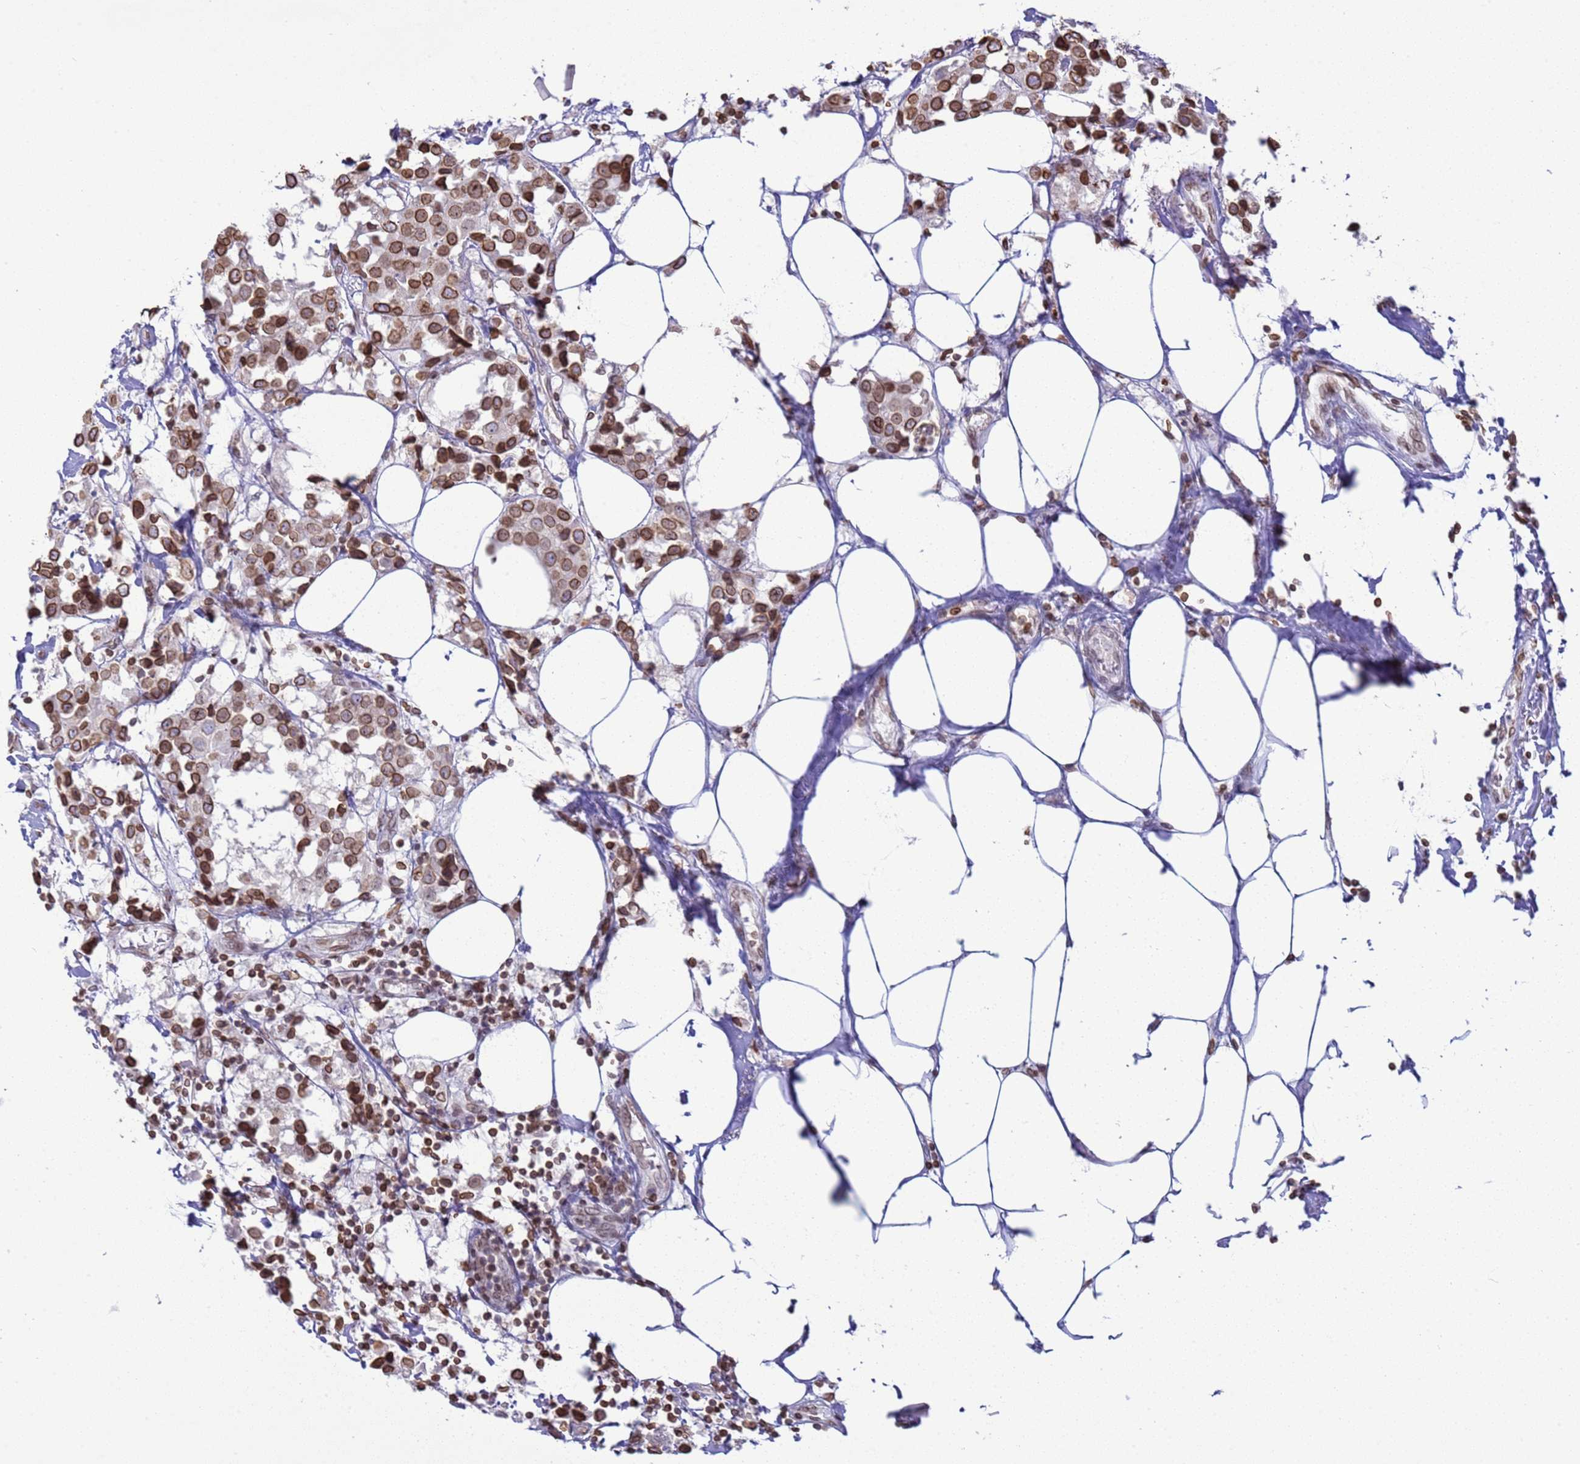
{"staining": {"intensity": "moderate", "quantity": ">75%", "location": "cytoplasmic/membranous,nuclear"}, "tissue": "breast cancer", "cell_type": "Tumor cells", "image_type": "cancer", "snomed": [{"axis": "morphology", "description": "Duct carcinoma"}, {"axis": "topography", "description": "Breast"}], "caption": "The histopathology image shows immunohistochemical staining of breast cancer. There is moderate cytoplasmic/membranous and nuclear expression is identified in about >75% of tumor cells. (DAB (3,3'-diaminobenzidine) IHC with brightfield microscopy, high magnification).", "gene": "DHX37", "patient": {"sex": "female", "age": 80}}